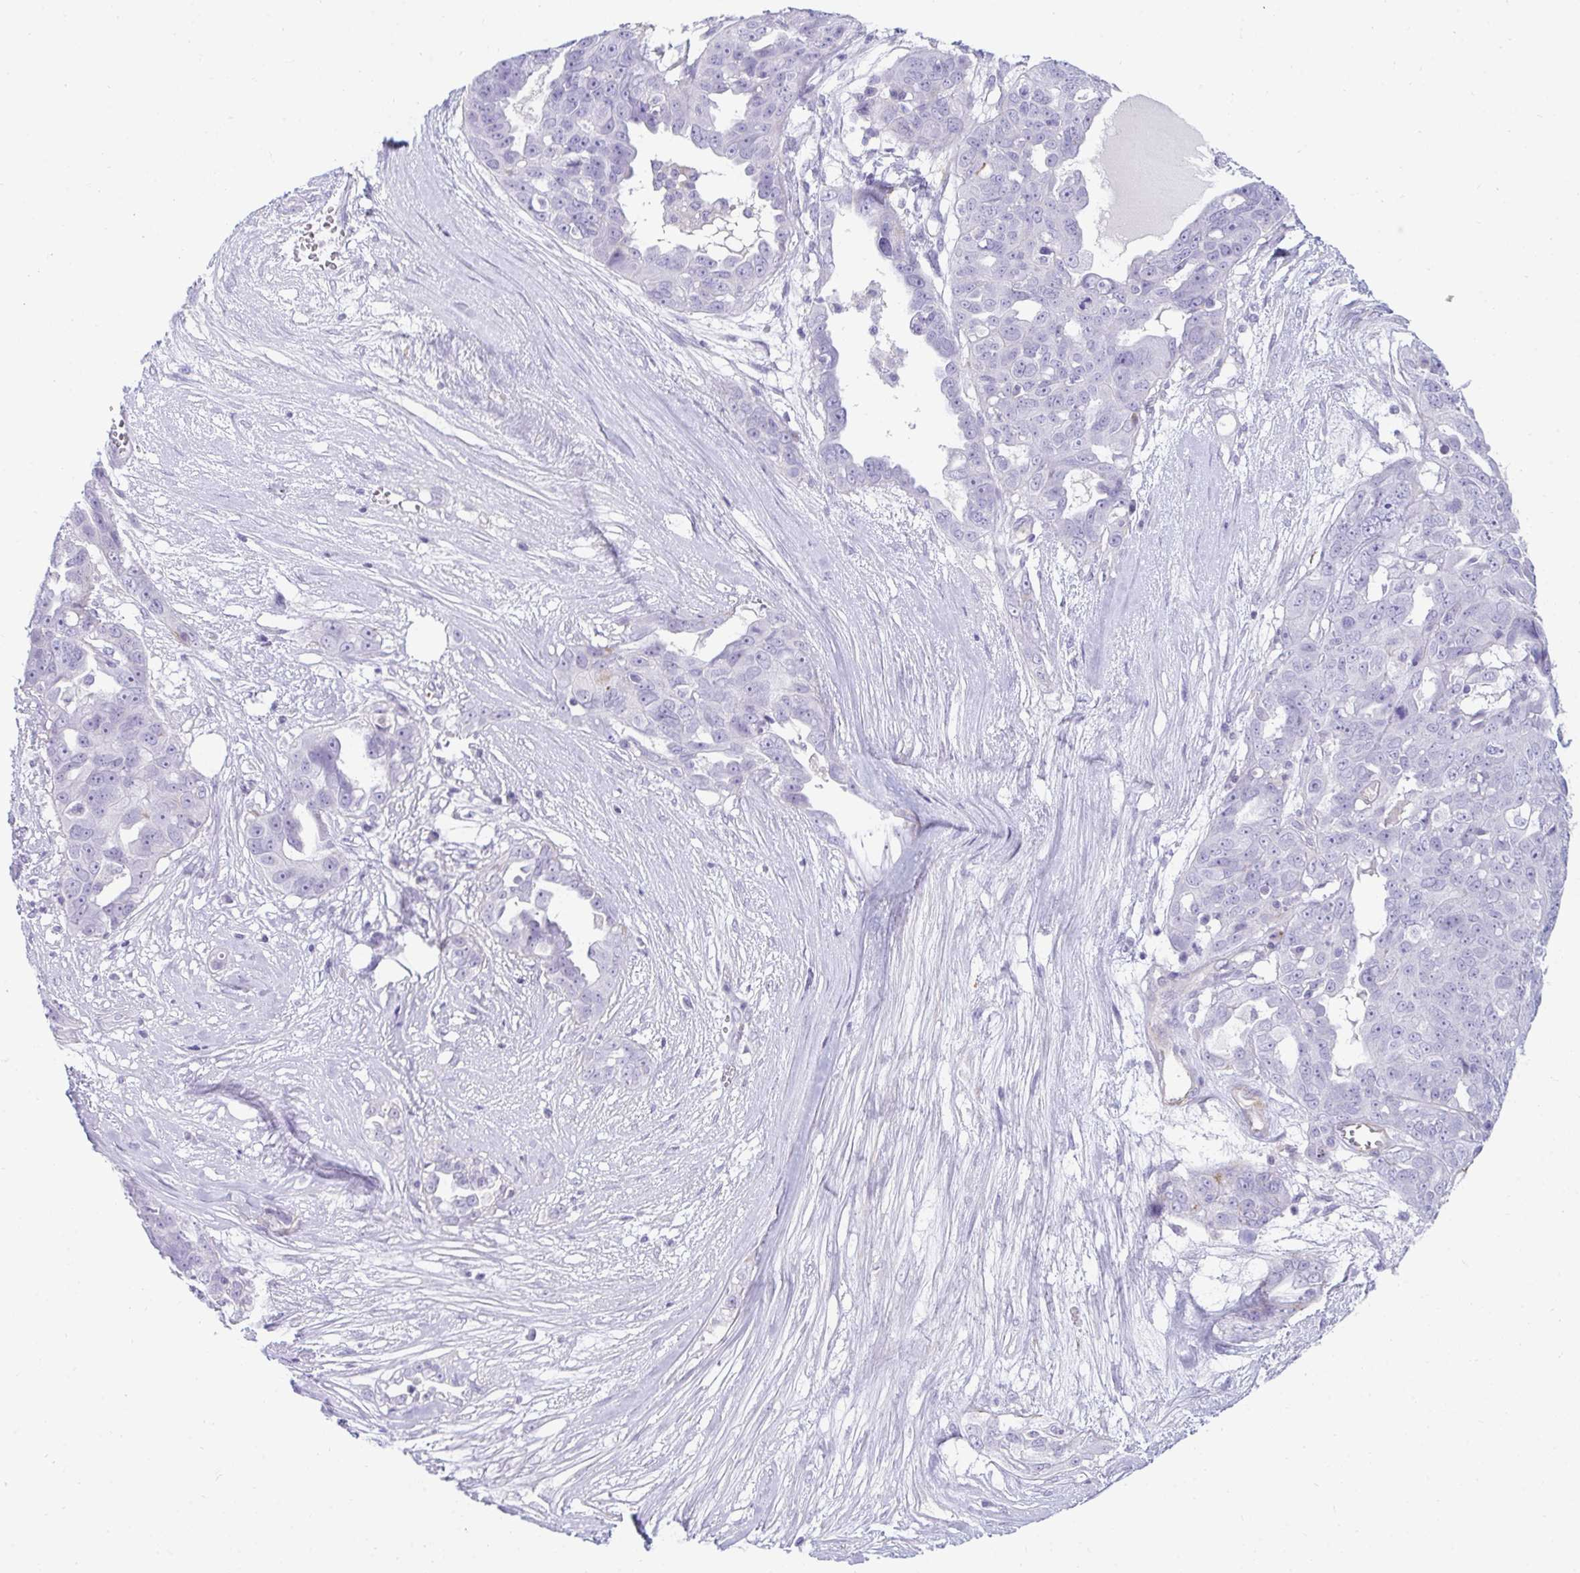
{"staining": {"intensity": "negative", "quantity": "none", "location": "none"}, "tissue": "ovarian cancer", "cell_type": "Tumor cells", "image_type": "cancer", "snomed": [{"axis": "morphology", "description": "Carcinoma, endometroid"}, {"axis": "topography", "description": "Ovary"}], "caption": "Tumor cells show no significant expression in ovarian cancer.", "gene": "UBL3", "patient": {"sex": "female", "age": 70}}